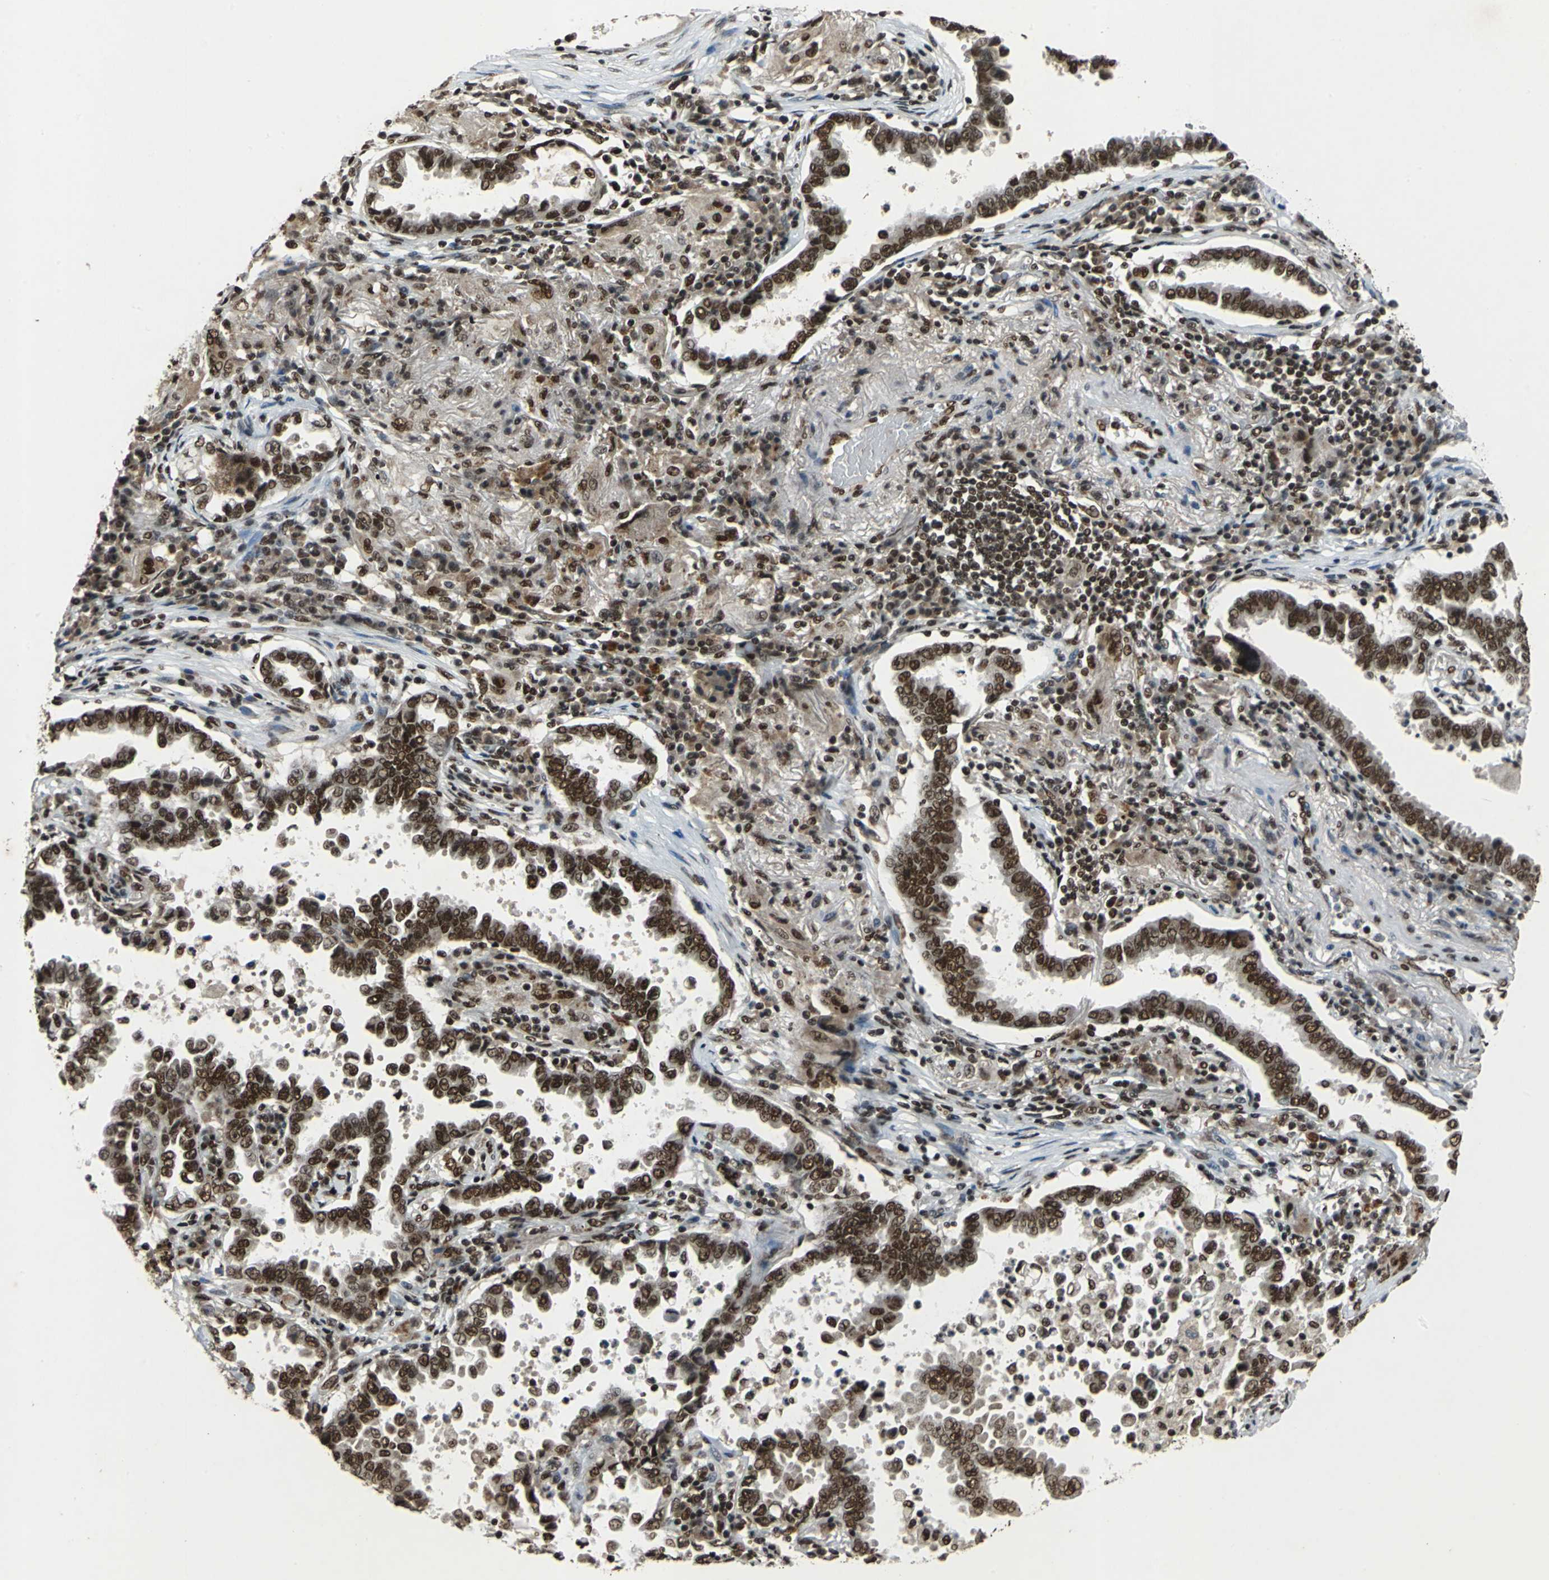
{"staining": {"intensity": "strong", "quantity": ">75%", "location": "nuclear"}, "tissue": "lung cancer", "cell_type": "Tumor cells", "image_type": "cancer", "snomed": [{"axis": "morphology", "description": "Normal tissue, NOS"}, {"axis": "morphology", "description": "Inflammation, NOS"}, {"axis": "morphology", "description": "Adenocarcinoma, NOS"}, {"axis": "topography", "description": "Lung"}], "caption": "Lung cancer (adenocarcinoma) stained with a brown dye exhibits strong nuclear positive expression in approximately >75% of tumor cells.", "gene": "MTA2", "patient": {"sex": "female", "age": 64}}